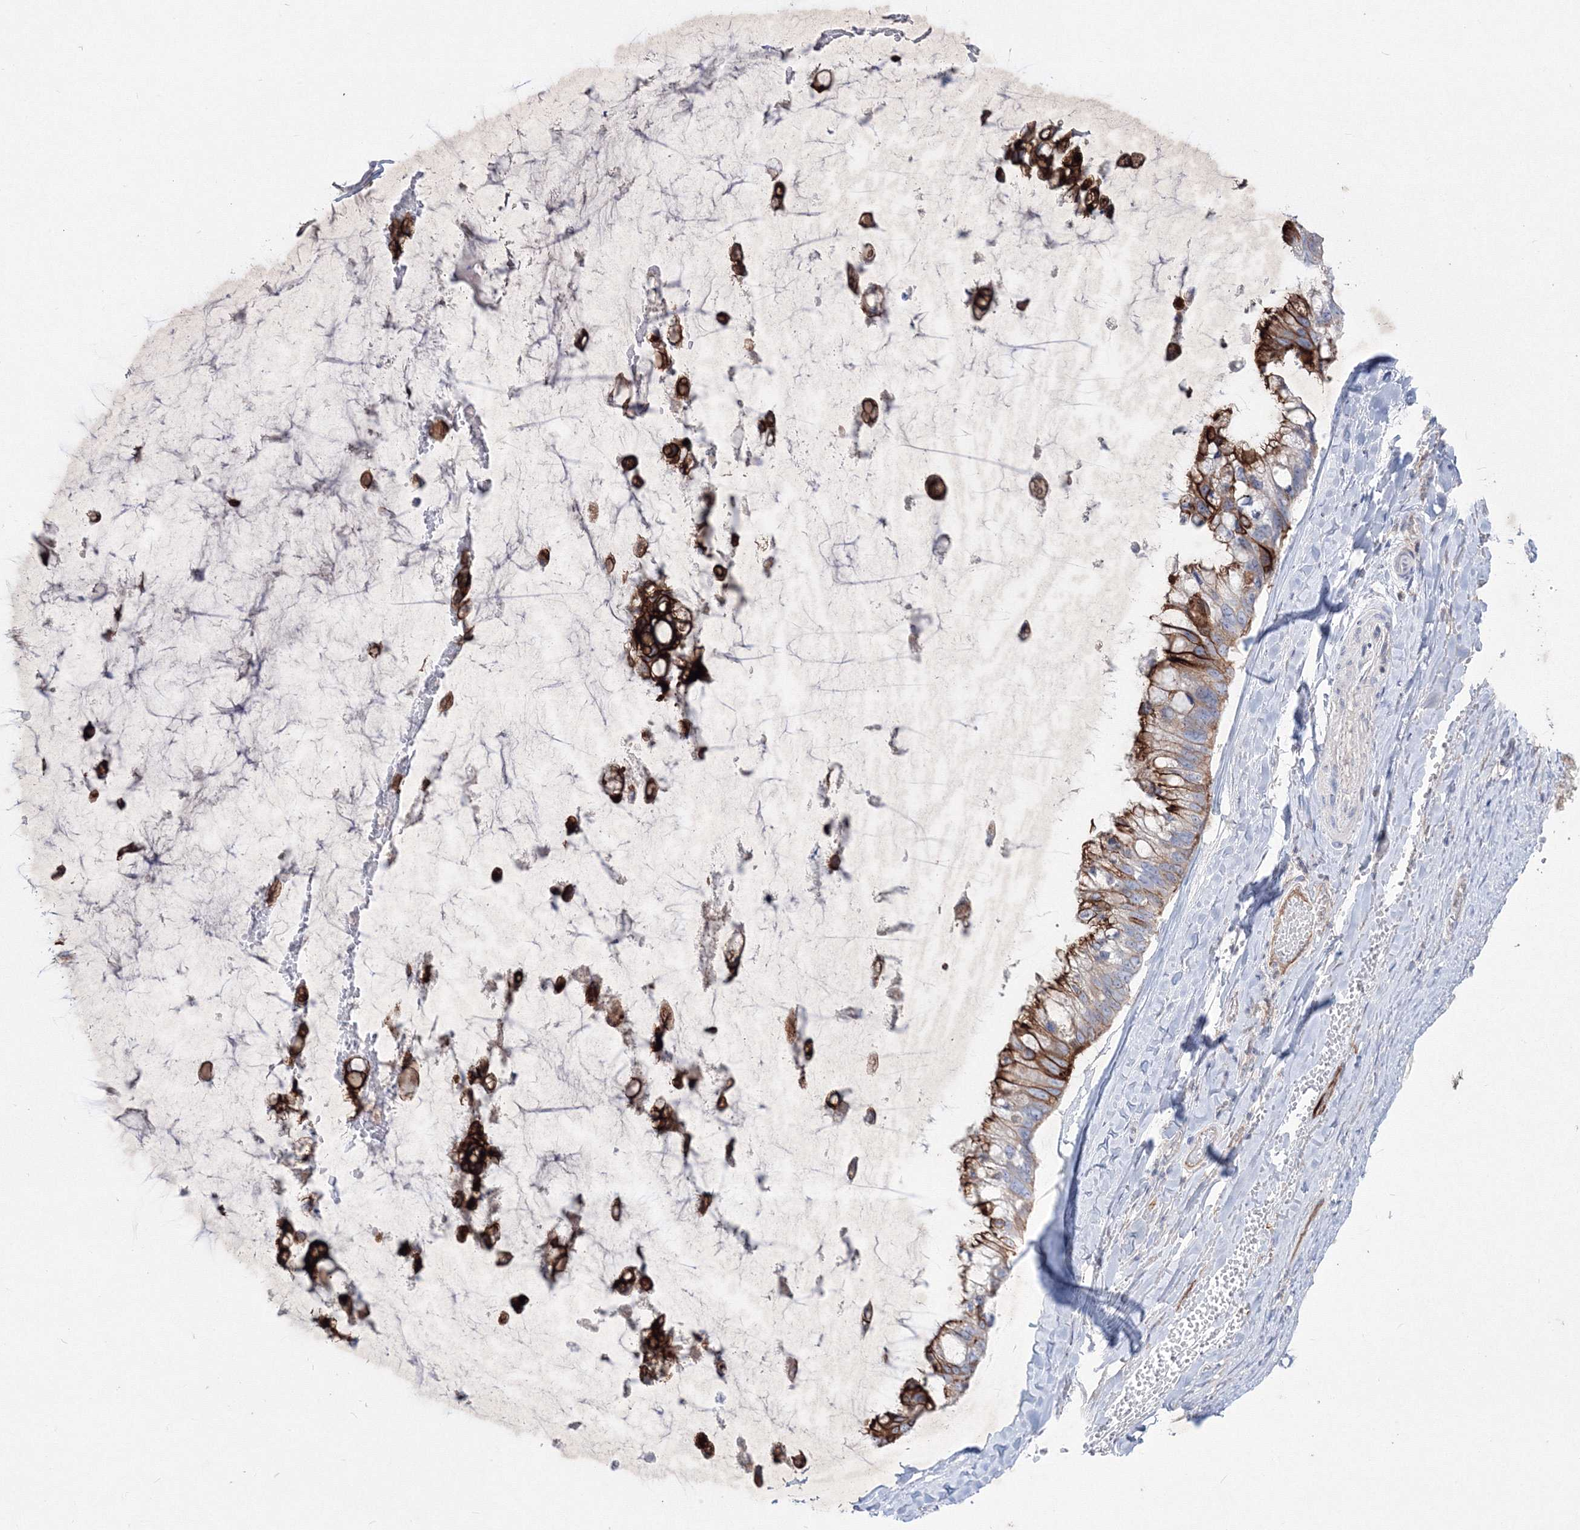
{"staining": {"intensity": "strong", "quantity": "25%-75%", "location": "cytoplasmic/membranous"}, "tissue": "ovarian cancer", "cell_type": "Tumor cells", "image_type": "cancer", "snomed": [{"axis": "morphology", "description": "Cystadenocarcinoma, mucinous, NOS"}, {"axis": "topography", "description": "Ovary"}], "caption": "Strong cytoplasmic/membranous staining is present in about 25%-75% of tumor cells in ovarian cancer (mucinous cystadenocarcinoma). The staining was performed using DAB (3,3'-diaminobenzidine) to visualize the protein expression in brown, while the nuclei were stained in blue with hematoxylin (Magnification: 20x).", "gene": "TMEM139", "patient": {"sex": "female", "age": 39}}